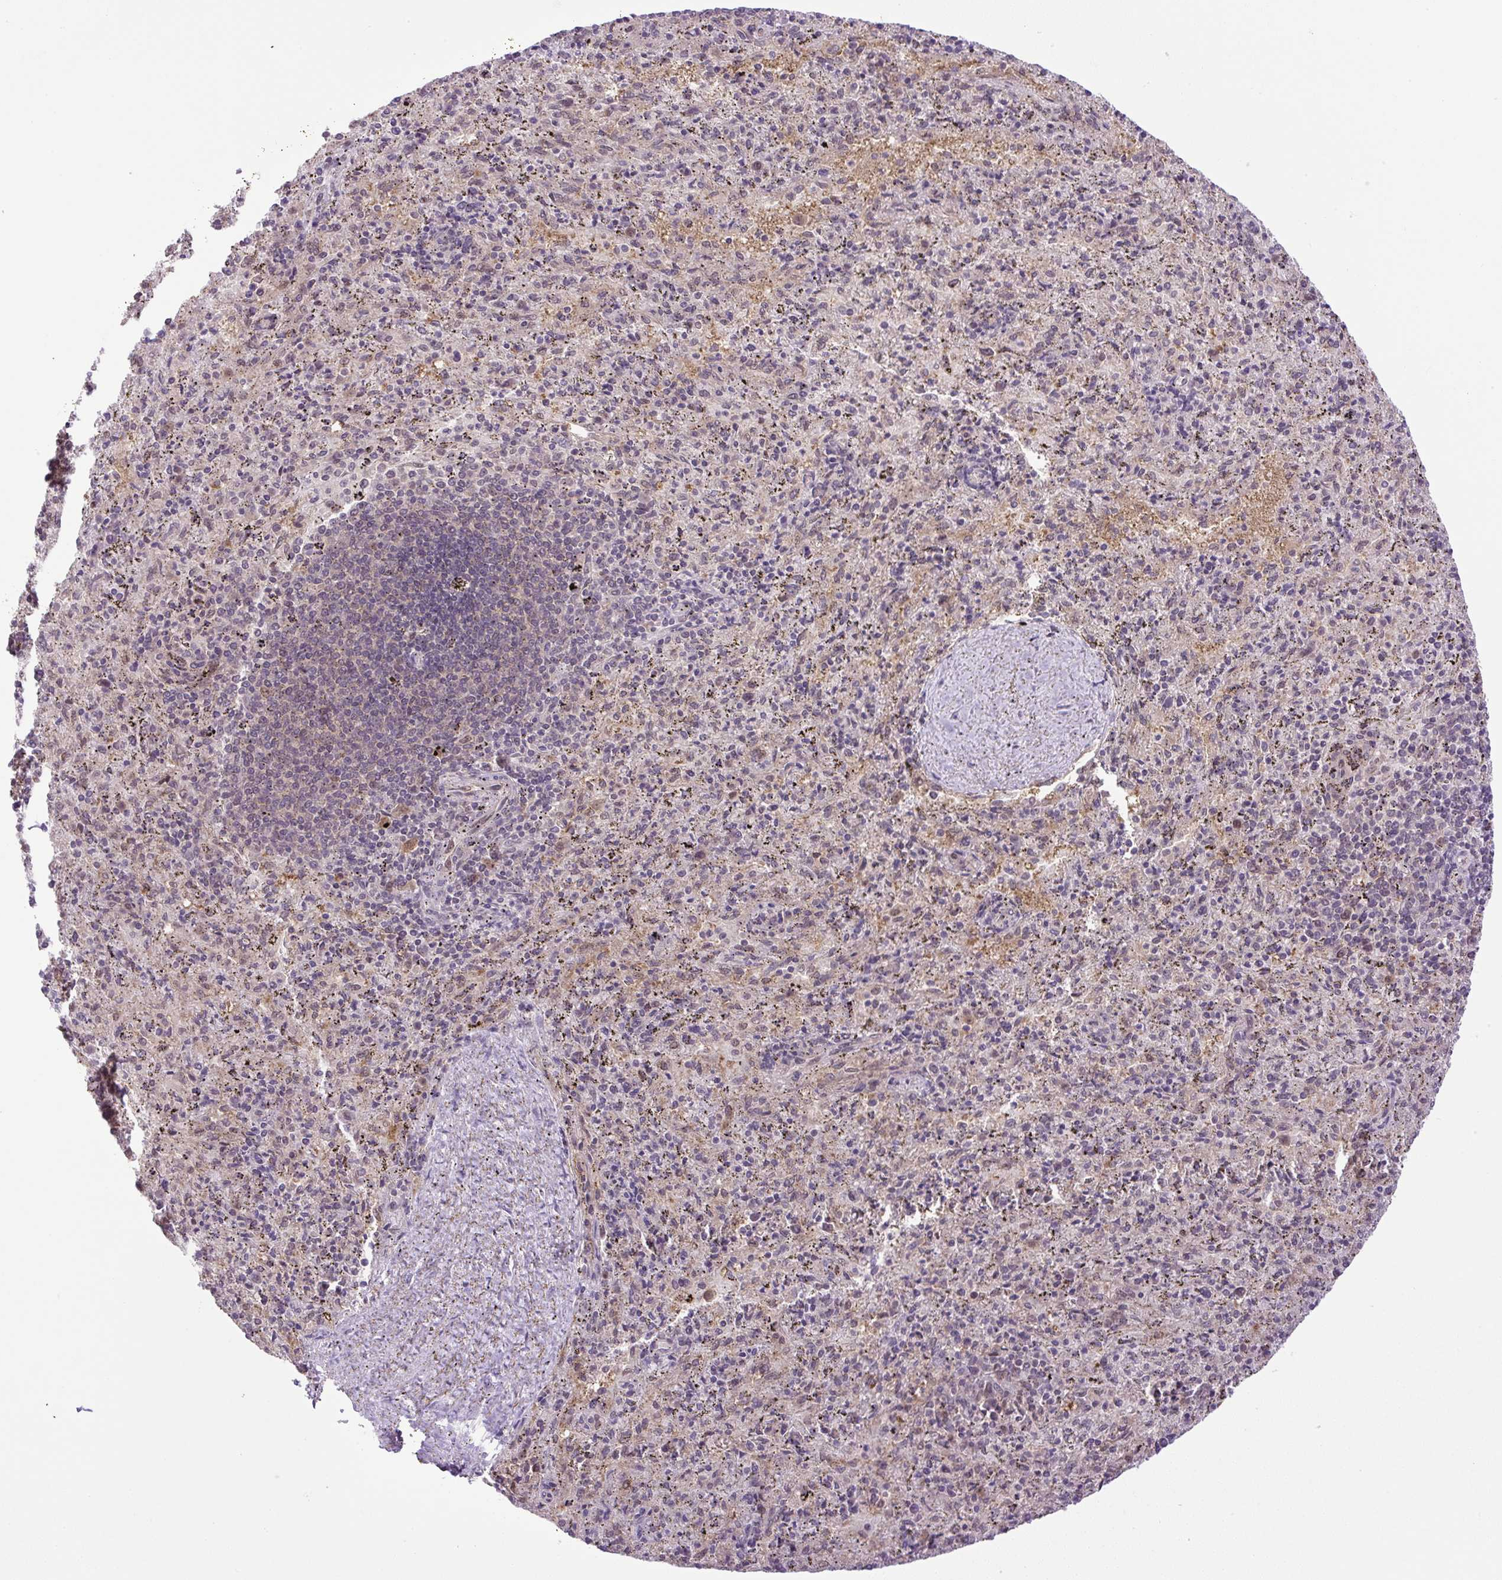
{"staining": {"intensity": "weak", "quantity": "<25%", "location": "nuclear"}, "tissue": "spleen", "cell_type": "Cells in red pulp", "image_type": "normal", "snomed": [{"axis": "morphology", "description": "Normal tissue, NOS"}, {"axis": "topography", "description": "Spleen"}], "caption": "An image of human spleen is negative for staining in cells in red pulp. The staining is performed using DAB (3,3'-diaminobenzidine) brown chromogen with nuclei counter-stained in using hematoxylin.", "gene": "SGTA", "patient": {"sex": "male", "age": 57}}